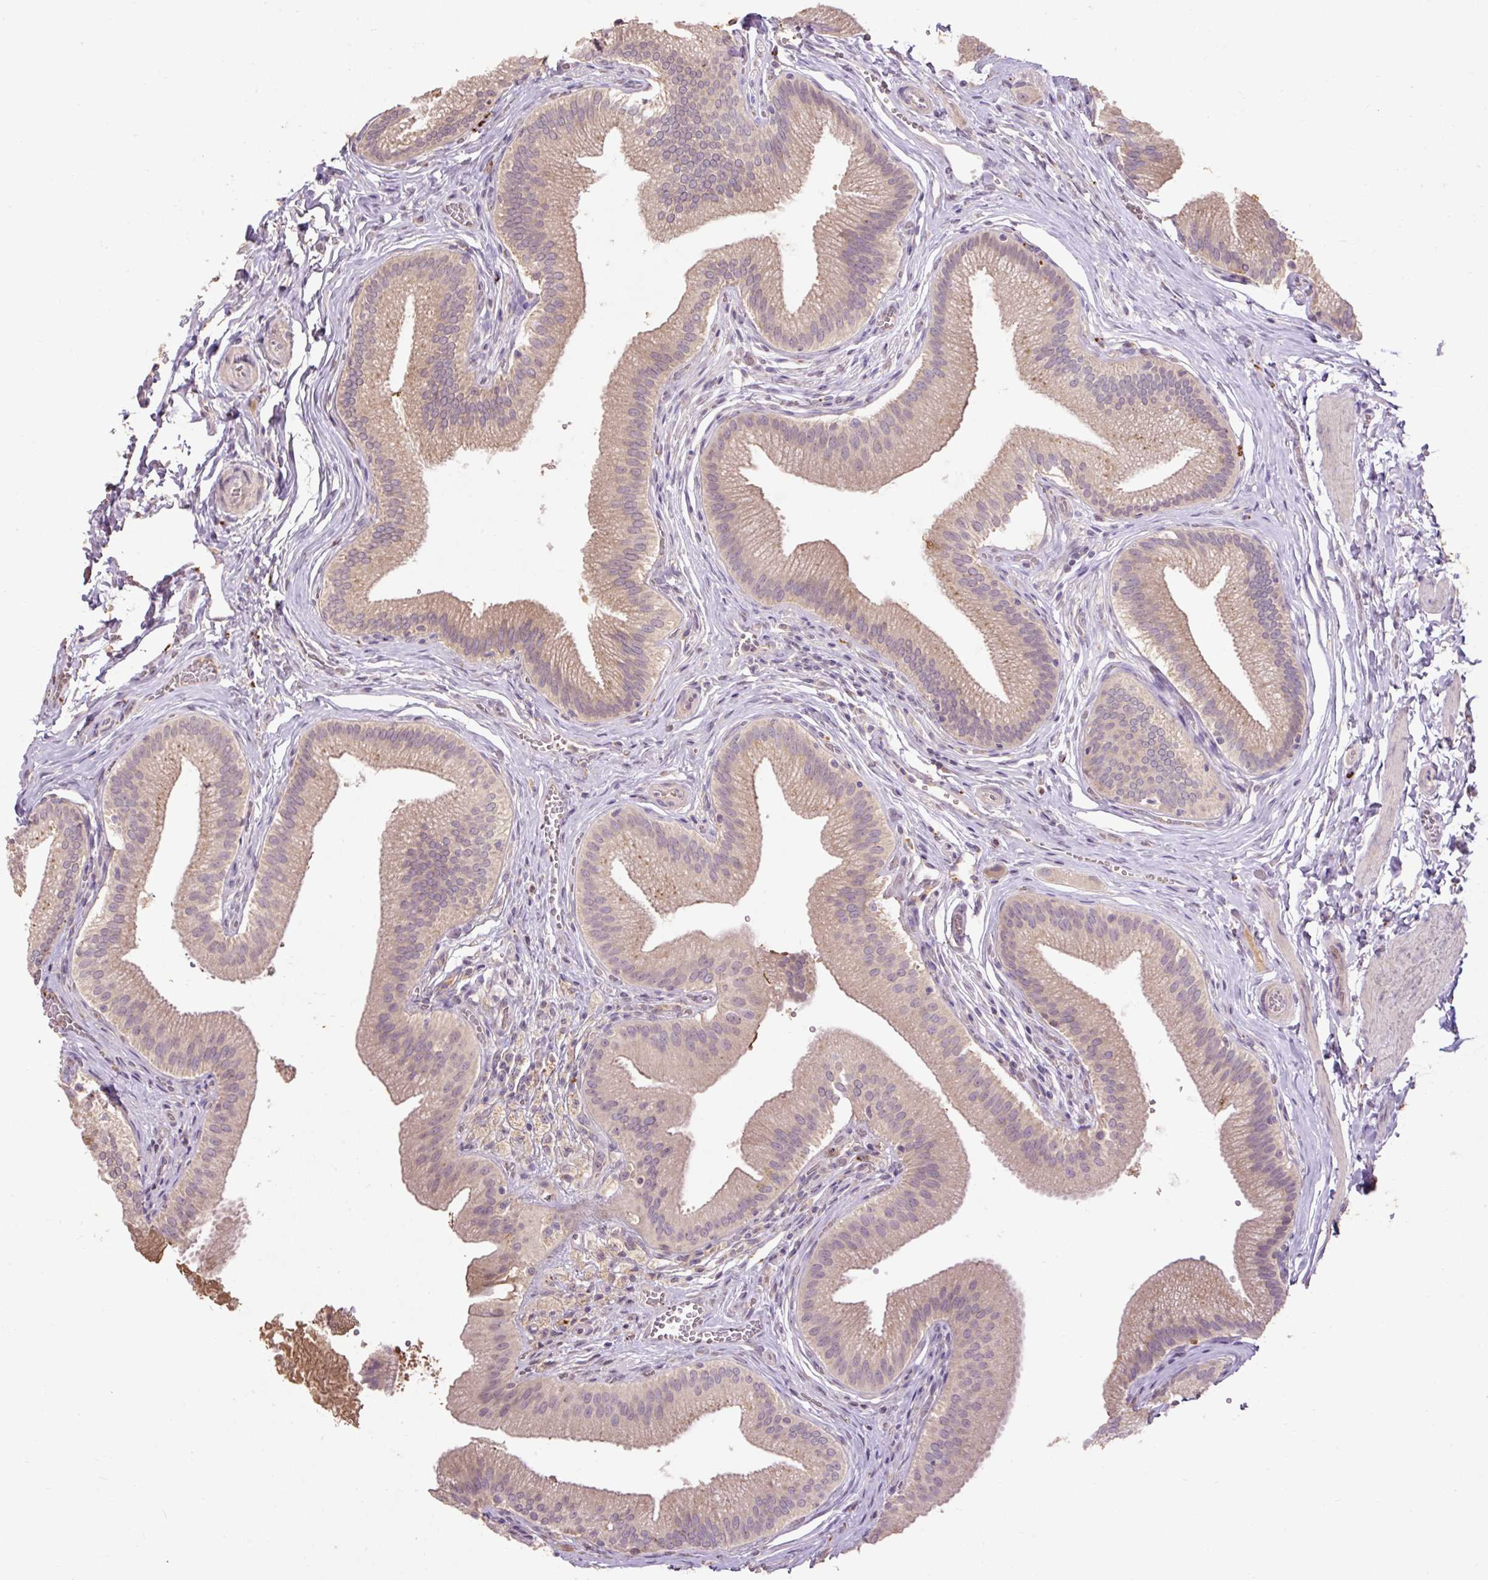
{"staining": {"intensity": "weak", "quantity": ">75%", "location": "cytoplasmic/membranous"}, "tissue": "gallbladder", "cell_type": "Glandular cells", "image_type": "normal", "snomed": [{"axis": "morphology", "description": "Normal tissue, NOS"}, {"axis": "topography", "description": "Gallbladder"}], "caption": "Brown immunohistochemical staining in unremarkable human gallbladder shows weak cytoplasmic/membranous staining in approximately >75% of glandular cells. (IHC, brightfield microscopy, high magnification).", "gene": "LRTM2", "patient": {"sex": "male", "age": 17}}